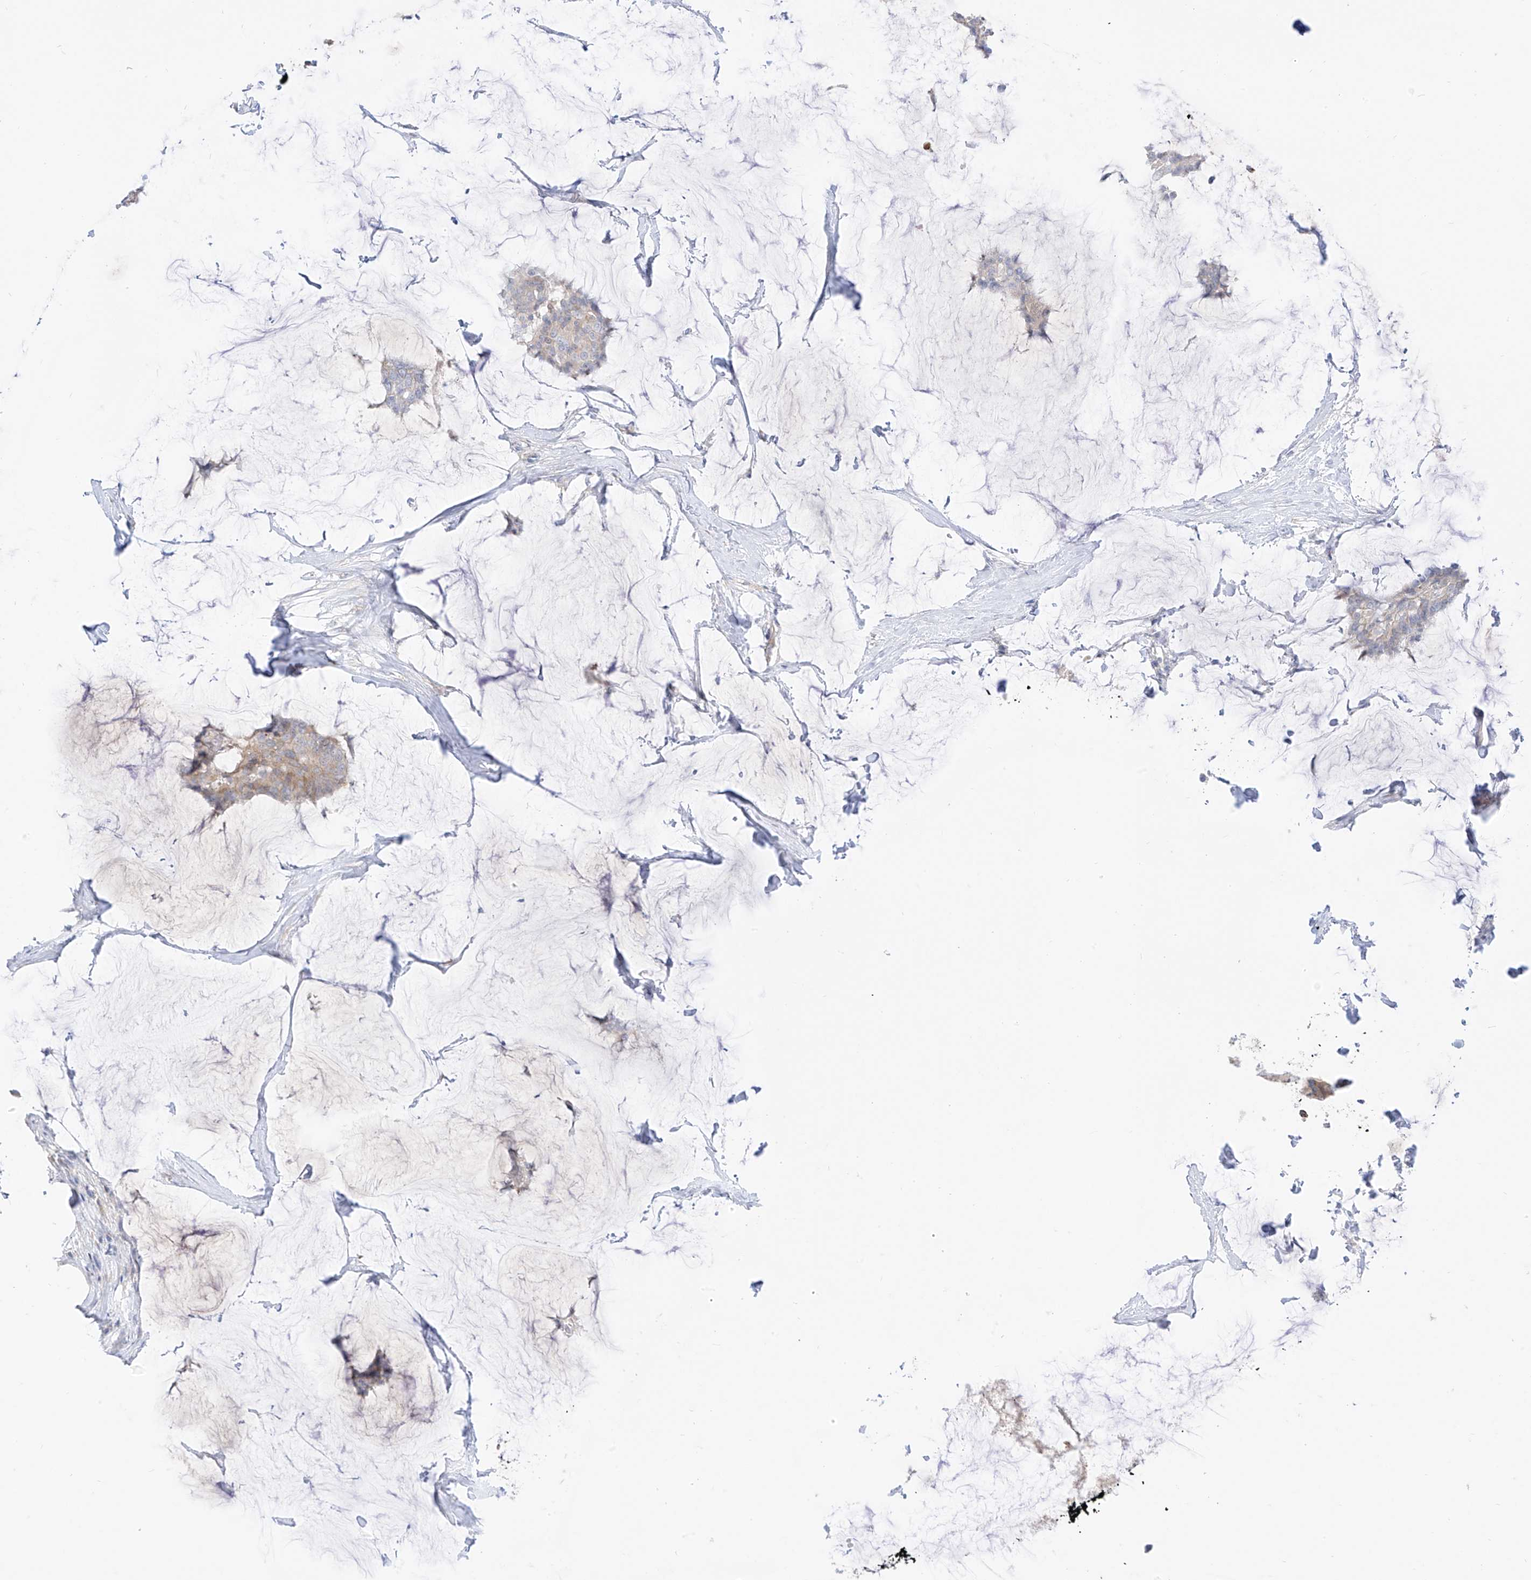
{"staining": {"intensity": "weak", "quantity": "<25%", "location": "cytoplasmic/membranous"}, "tissue": "breast cancer", "cell_type": "Tumor cells", "image_type": "cancer", "snomed": [{"axis": "morphology", "description": "Duct carcinoma"}, {"axis": "topography", "description": "Breast"}], "caption": "An immunohistochemistry micrograph of breast intraductal carcinoma is shown. There is no staining in tumor cells of breast intraductal carcinoma.", "gene": "SYTL3", "patient": {"sex": "female", "age": 93}}